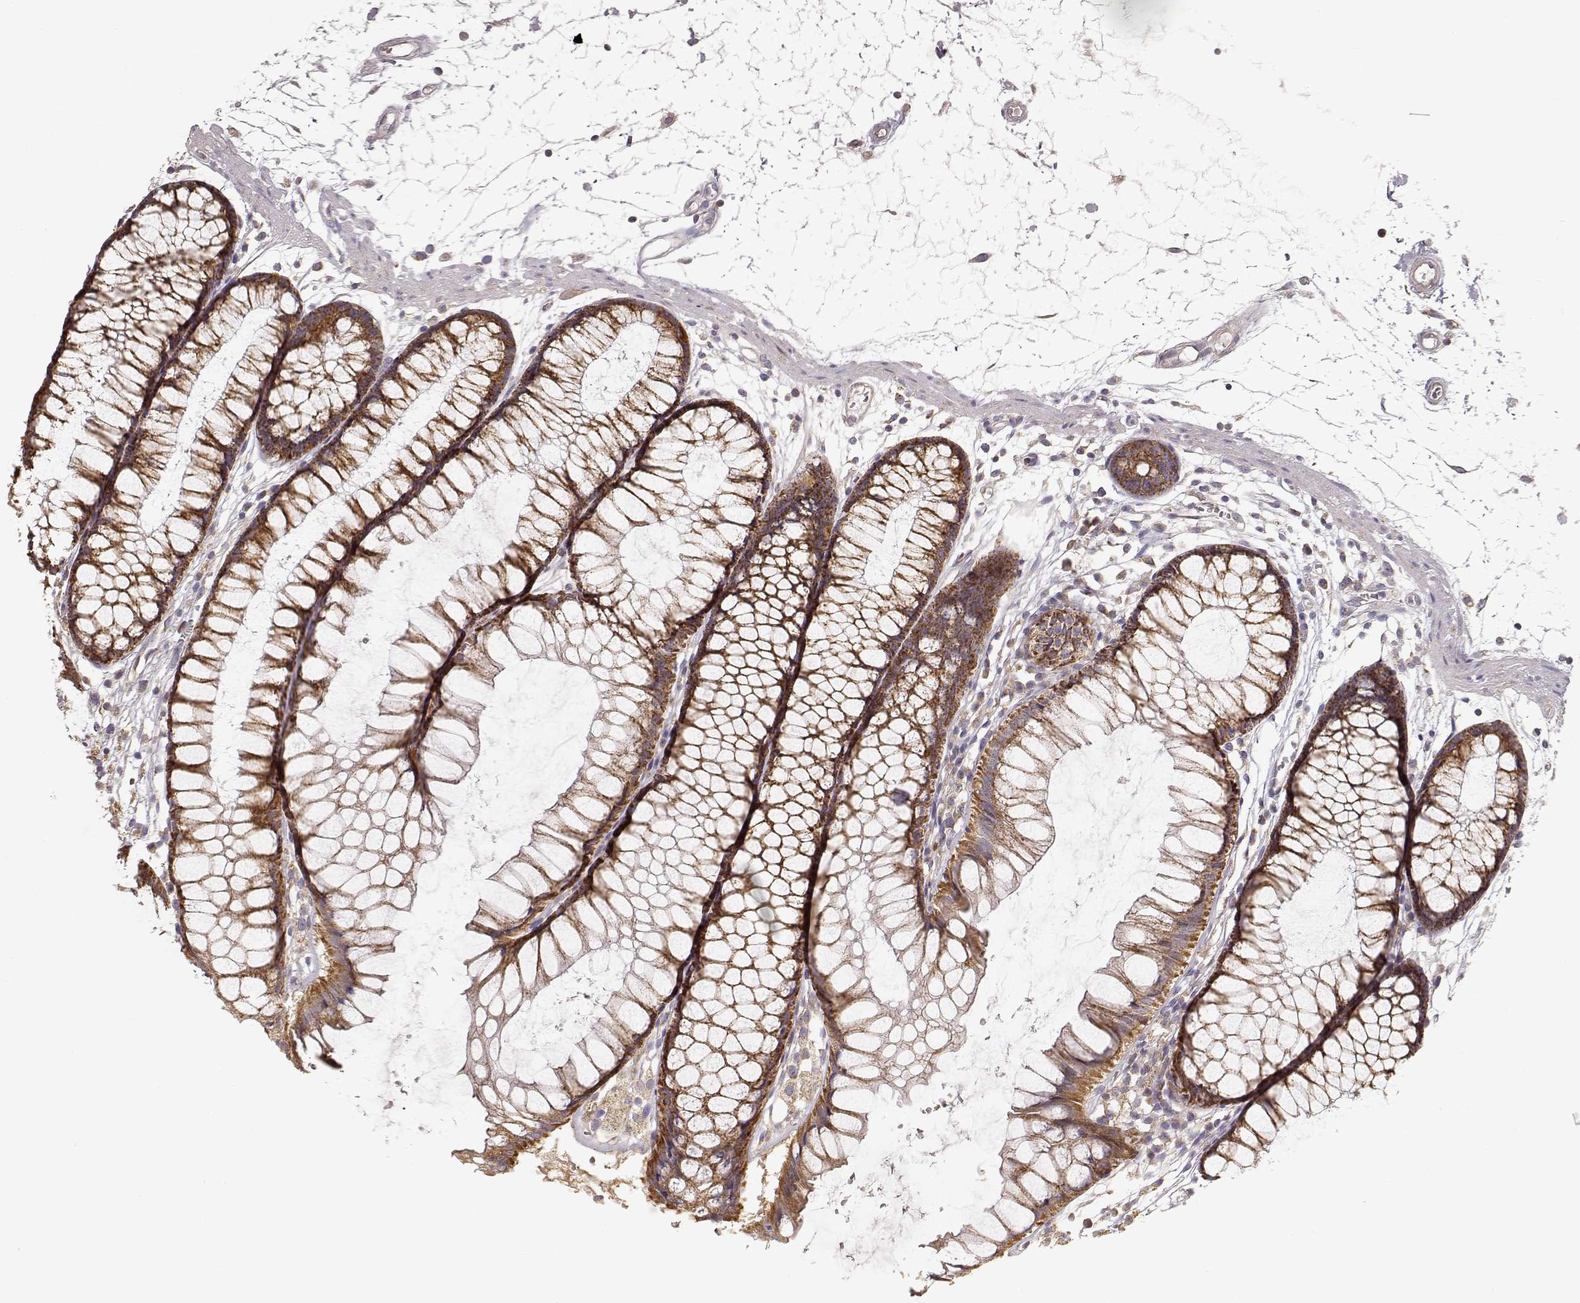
{"staining": {"intensity": "weak", "quantity": ">75%", "location": "cytoplasmic/membranous"}, "tissue": "colon", "cell_type": "Endothelial cells", "image_type": "normal", "snomed": [{"axis": "morphology", "description": "Normal tissue, NOS"}, {"axis": "morphology", "description": "Adenocarcinoma, NOS"}, {"axis": "topography", "description": "Colon"}], "caption": "Immunohistochemistry of unremarkable human colon exhibits low levels of weak cytoplasmic/membranous expression in about >75% of endothelial cells.", "gene": "ERBB3", "patient": {"sex": "male", "age": 65}}